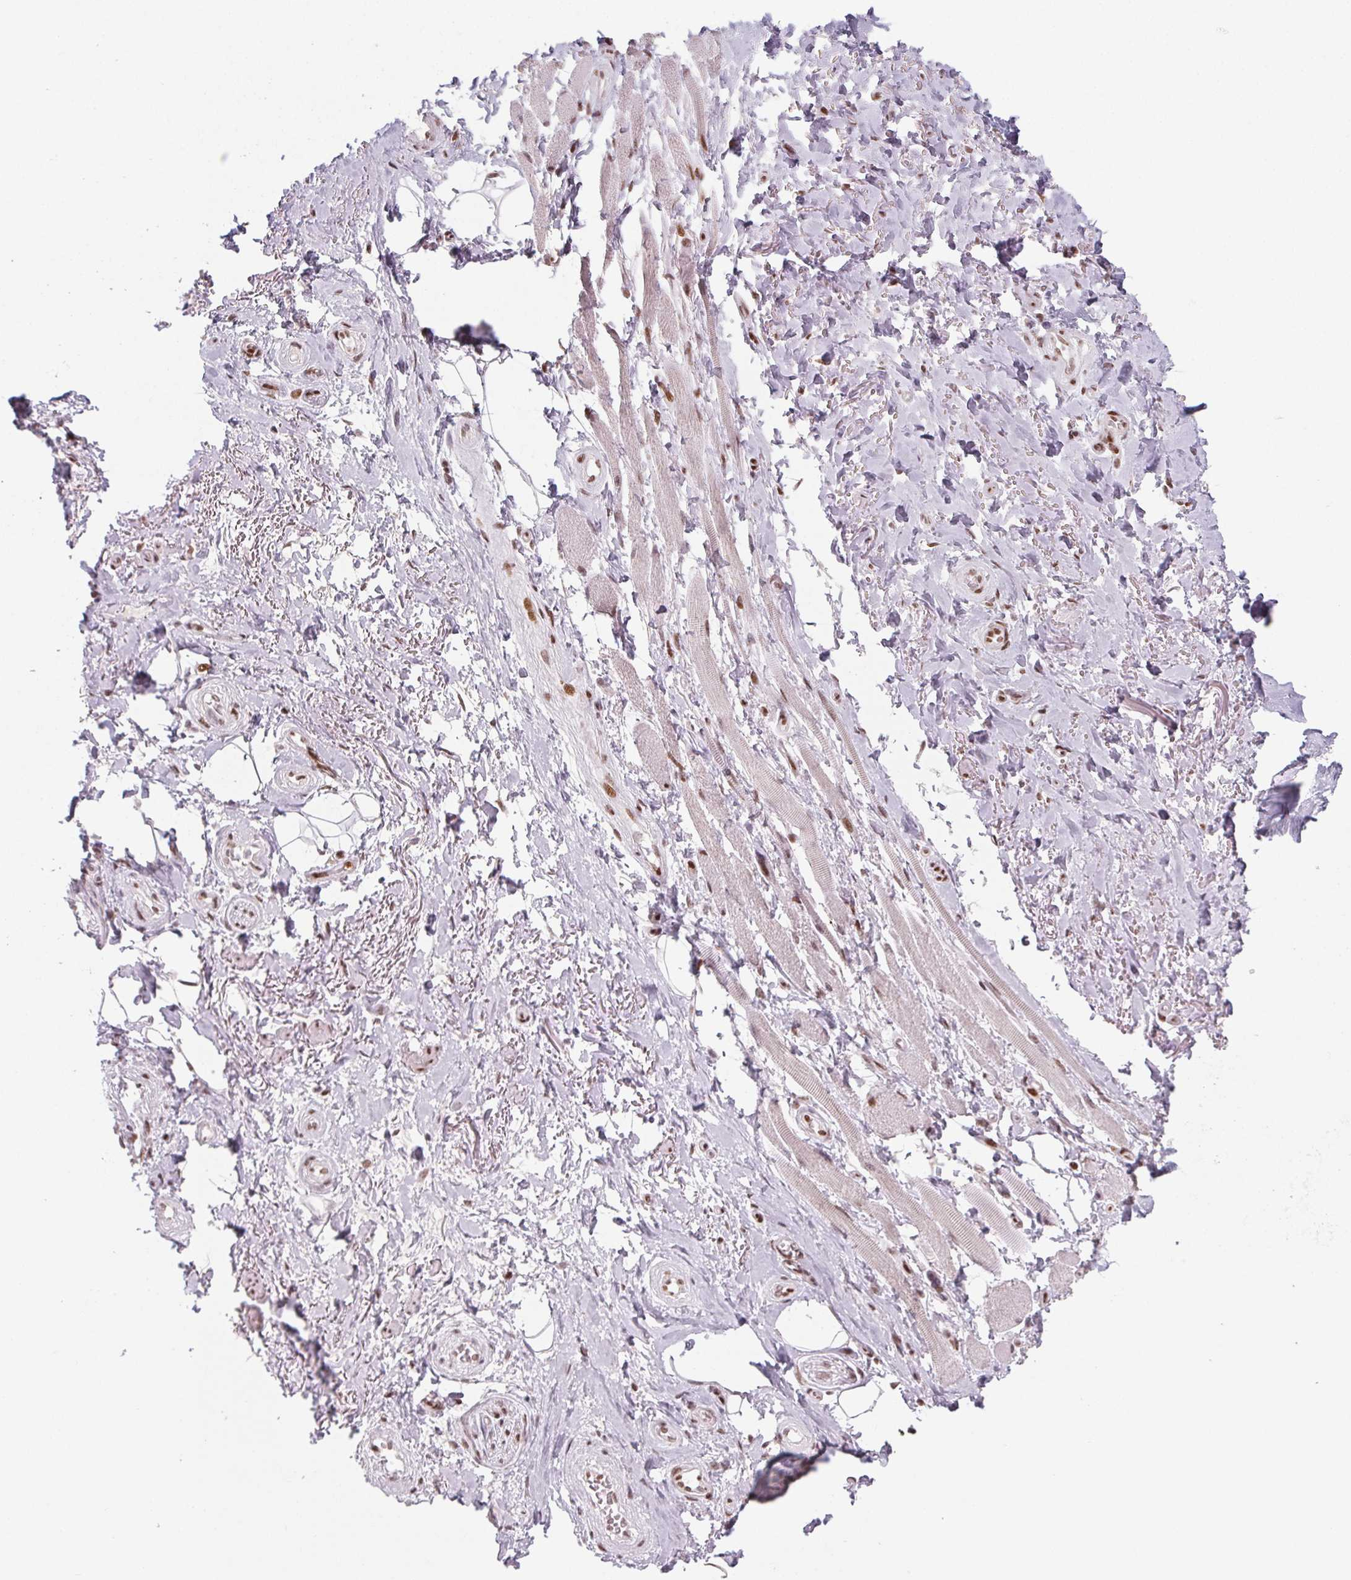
{"staining": {"intensity": "negative", "quantity": "none", "location": "none"}, "tissue": "adipose tissue", "cell_type": "Adipocytes", "image_type": "normal", "snomed": [{"axis": "morphology", "description": "Normal tissue, NOS"}, {"axis": "topography", "description": "Anal"}, {"axis": "topography", "description": "Peripheral nerve tissue"}], "caption": "High magnification brightfield microscopy of normal adipose tissue stained with DAB (brown) and counterstained with hematoxylin (blue): adipocytes show no significant staining.", "gene": "KMT2A", "patient": {"sex": "male", "age": 53}}